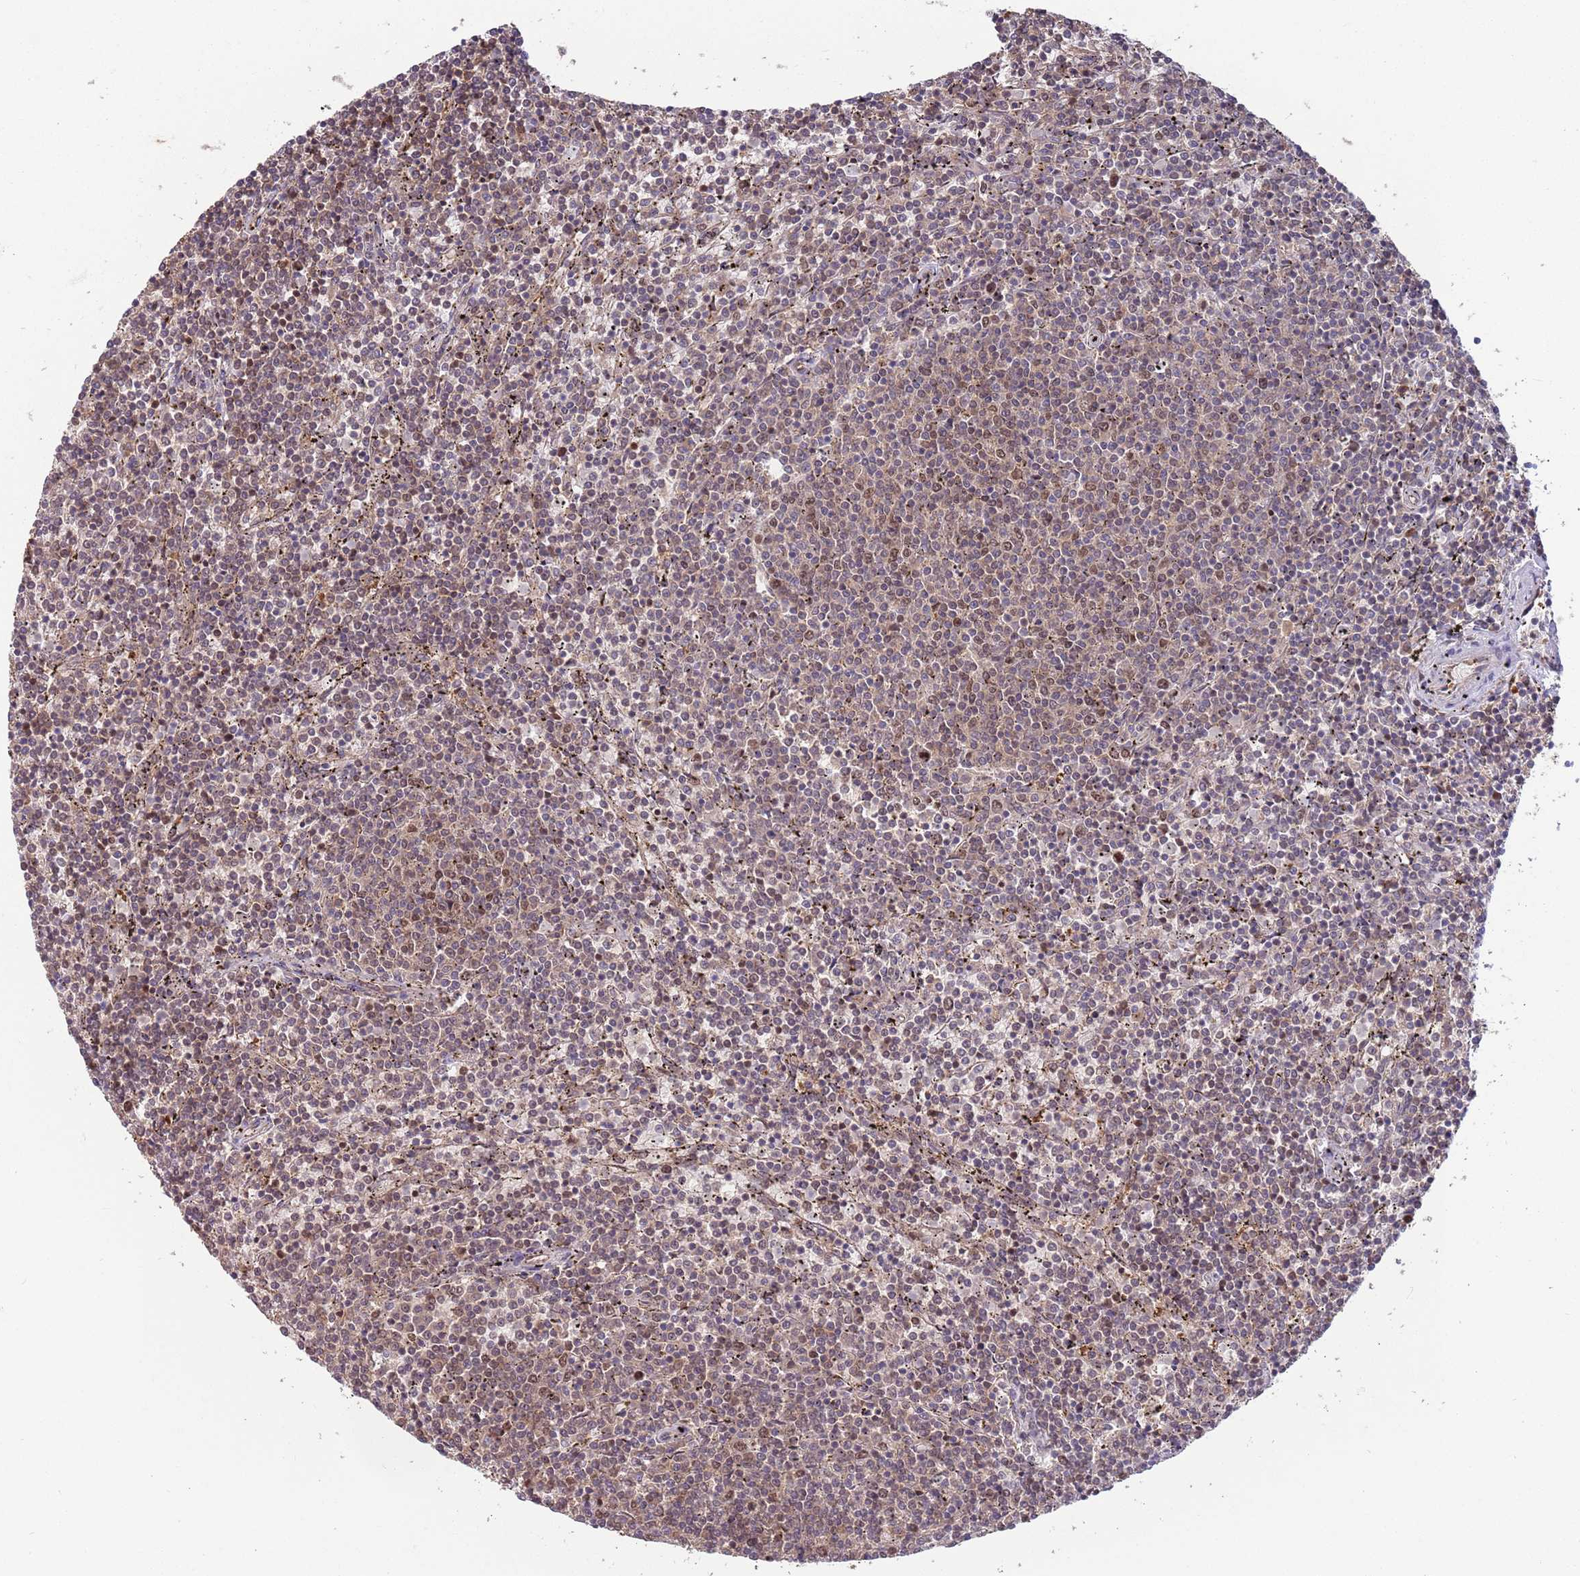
{"staining": {"intensity": "moderate", "quantity": "<25%", "location": "nuclear"}, "tissue": "lymphoma", "cell_type": "Tumor cells", "image_type": "cancer", "snomed": [{"axis": "morphology", "description": "Malignant lymphoma, non-Hodgkin's type, Low grade"}, {"axis": "topography", "description": "Spleen"}], "caption": "Tumor cells reveal low levels of moderate nuclear positivity in about <25% of cells in human malignant lymphoma, non-Hodgkin's type (low-grade). (DAB IHC, brown staining for protein, blue staining for nuclei).", "gene": "SALL1", "patient": {"sex": "female", "age": 50}}